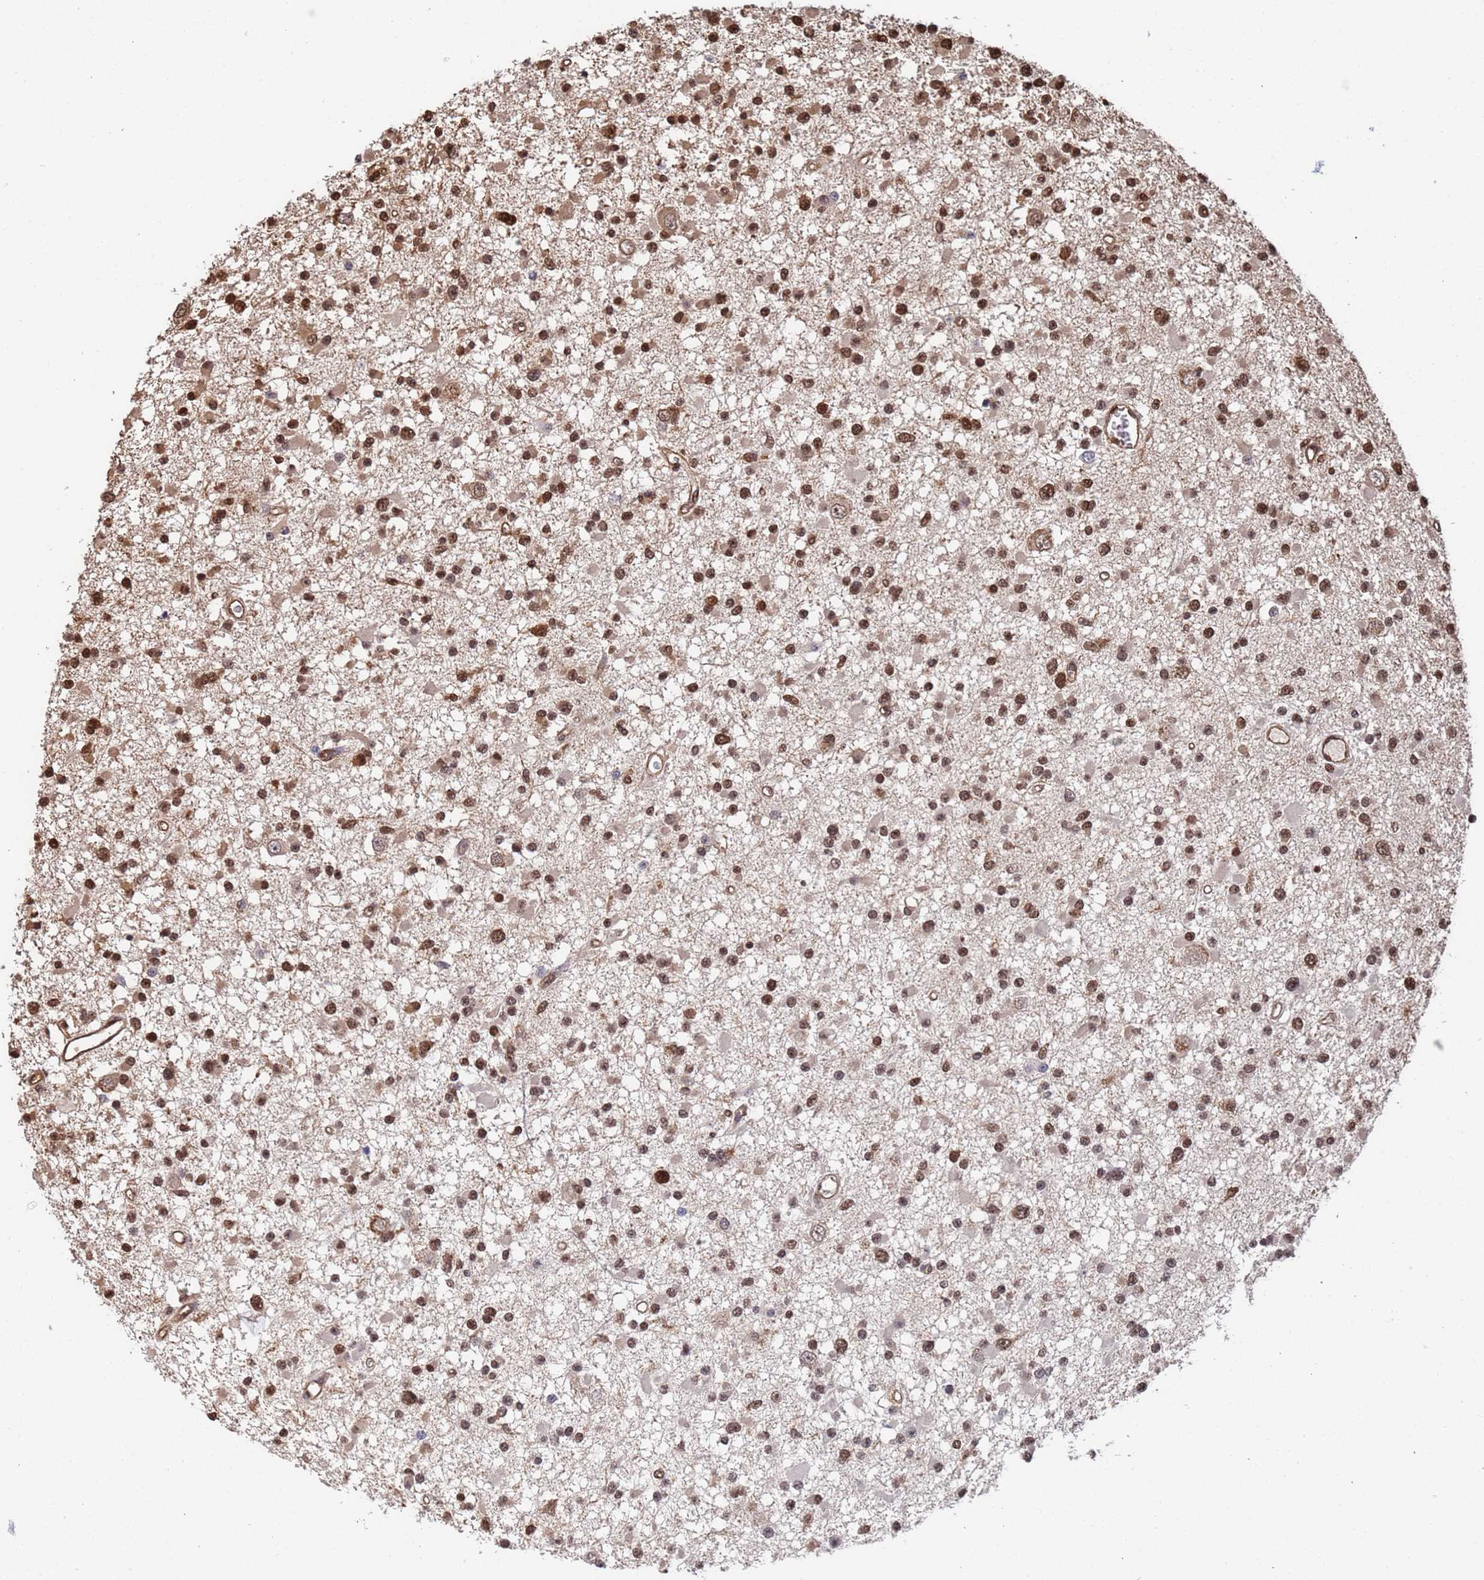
{"staining": {"intensity": "moderate", "quantity": ">75%", "location": "nuclear"}, "tissue": "glioma", "cell_type": "Tumor cells", "image_type": "cancer", "snomed": [{"axis": "morphology", "description": "Glioma, malignant, Low grade"}, {"axis": "topography", "description": "Brain"}], "caption": "A histopathology image of human malignant glioma (low-grade) stained for a protein shows moderate nuclear brown staining in tumor cells.", "gene": "SUMO4", "patient": {"sex": "female", "age": 22}}